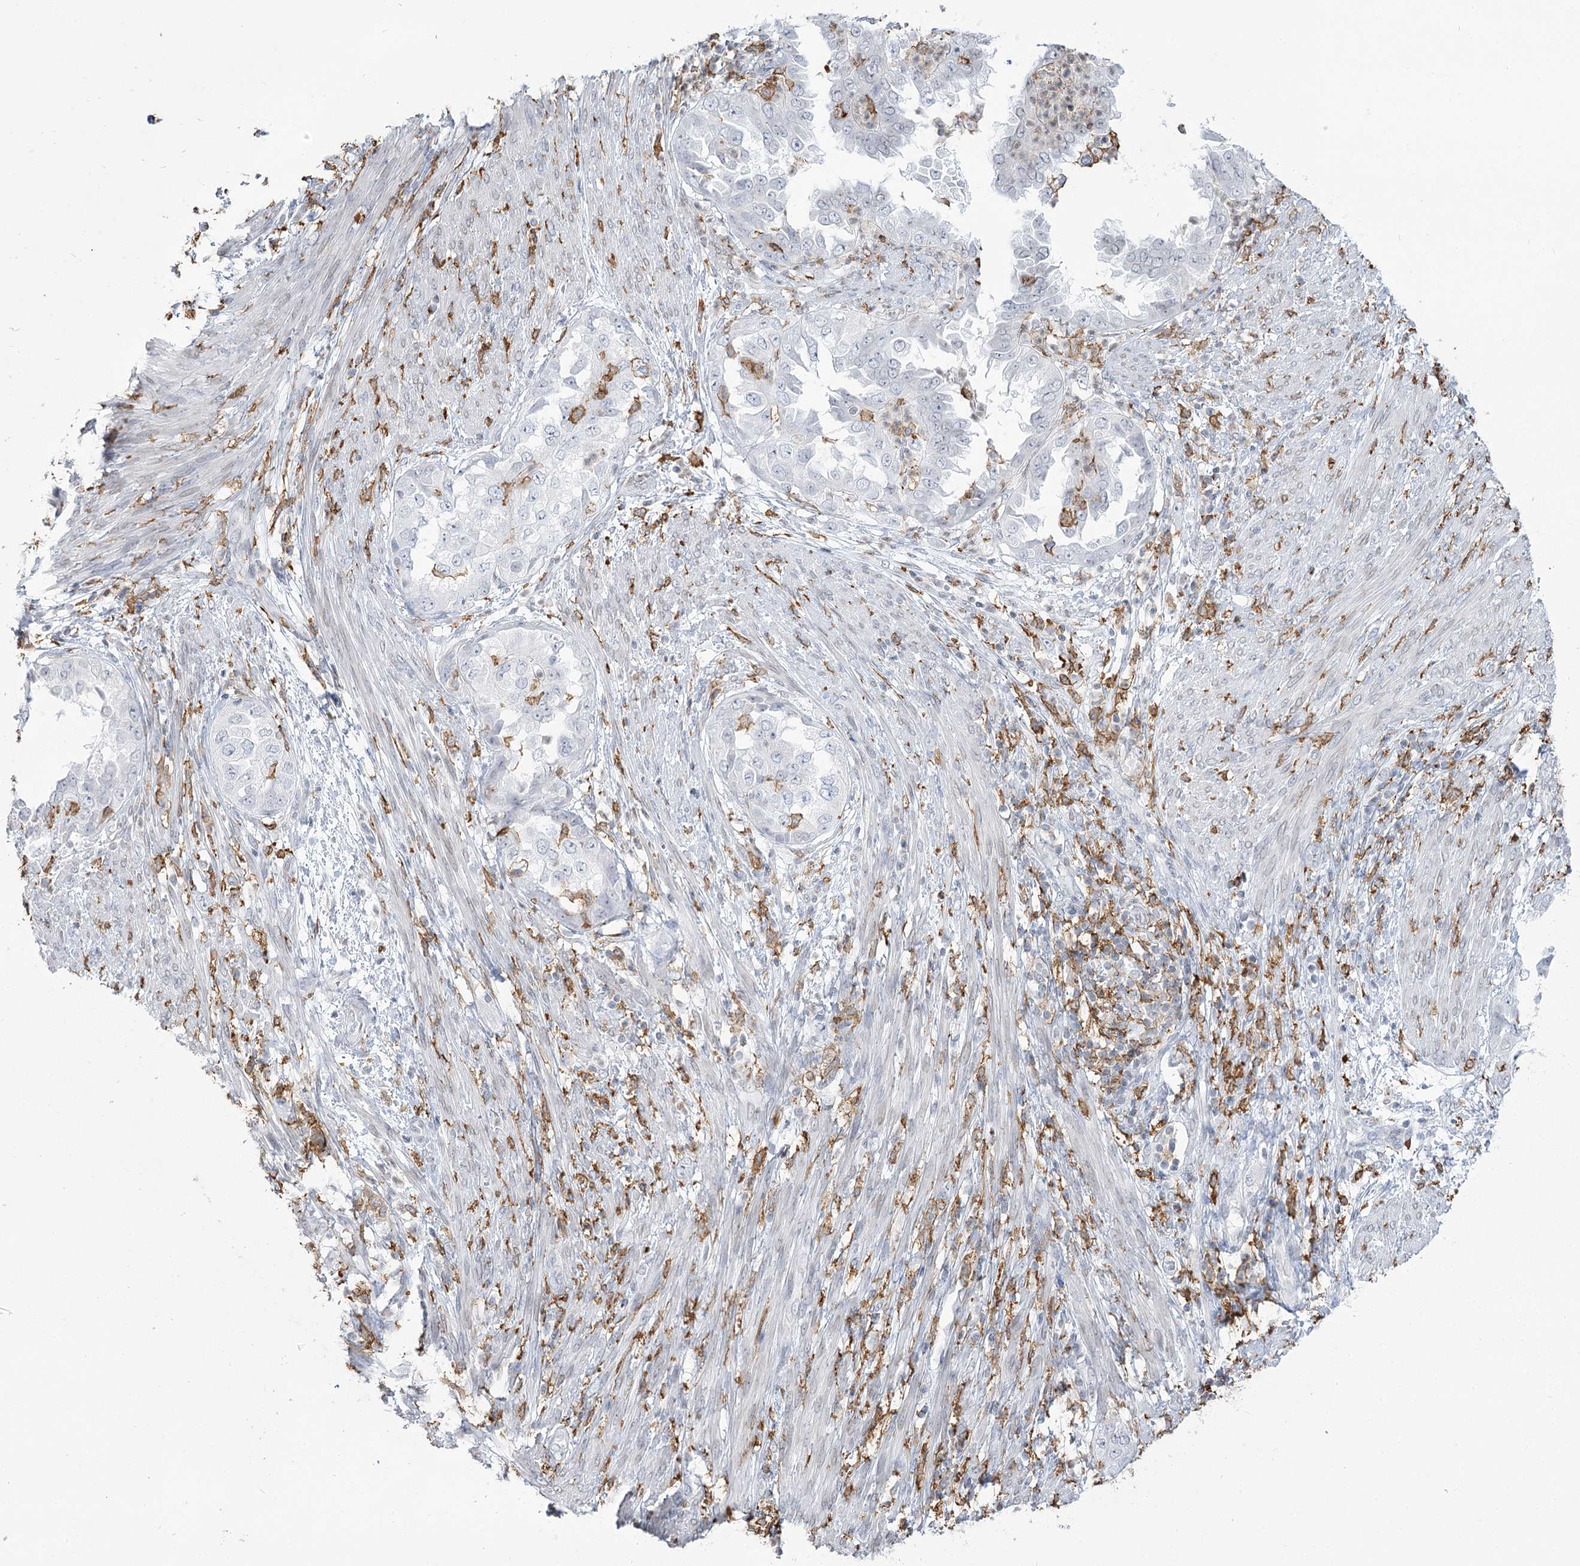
{"staining": {"intensity": "negative", "quantity": "none", "location": "none"}, "tissue": "endometrial cancer", "cell_type": "Tumor cells", "image_type": "cancer", "snomed": [{"axis": "morphology", "description": "Adenocarcinoma, NOS"}, {"axis": "topography", "description": "Endometrium"}], "caption": "Immunohistochemical staining of endometrial adenocarcinoma displays no significant expression in tumor cells.", "gene": "C11orf1", "patient": {"sex": "female", "age": 85}}